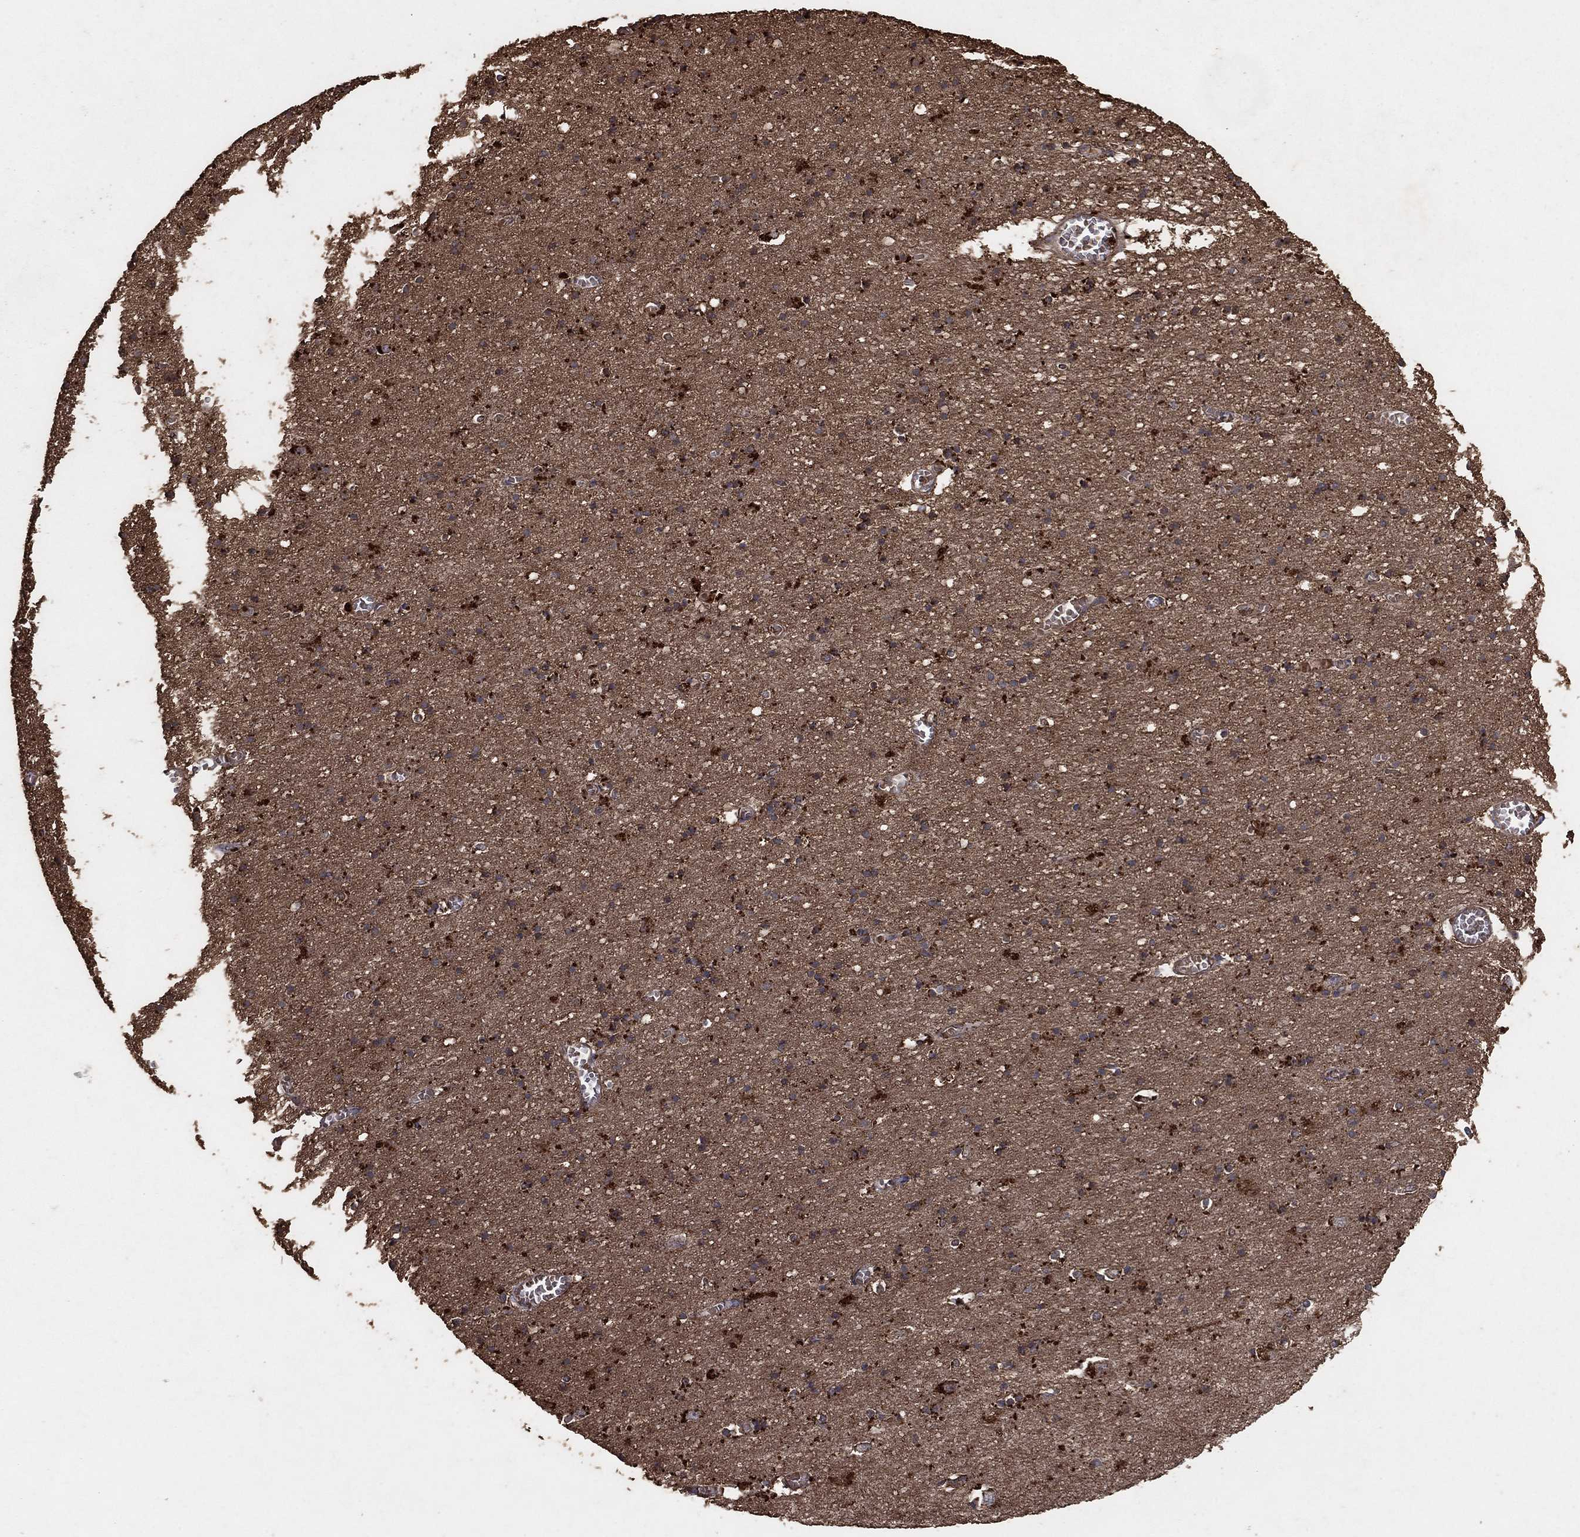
{"staining": {"intensity": "strong", "quantity": "25%-75%", "location": "cytoplasmic/membranous"}, "tissue": "cerebral cortex", "cell_type": "Endothelial cells", "image_type": "normal", "snomed": [{"axis": "morphology", "description": "Normal tissue, NOS"}, {"axis": "topography", "description": "Cerebral cortex"}], "caption": "There is high levels of strong cytoplasmic/membranous positivity in endothelial cells of unremarkable cerebral cortex, as demonstrated by immunohistochemical staining (brown color).", "gene": "DPH1", "patient": {"sex": "male", "age": 70}}